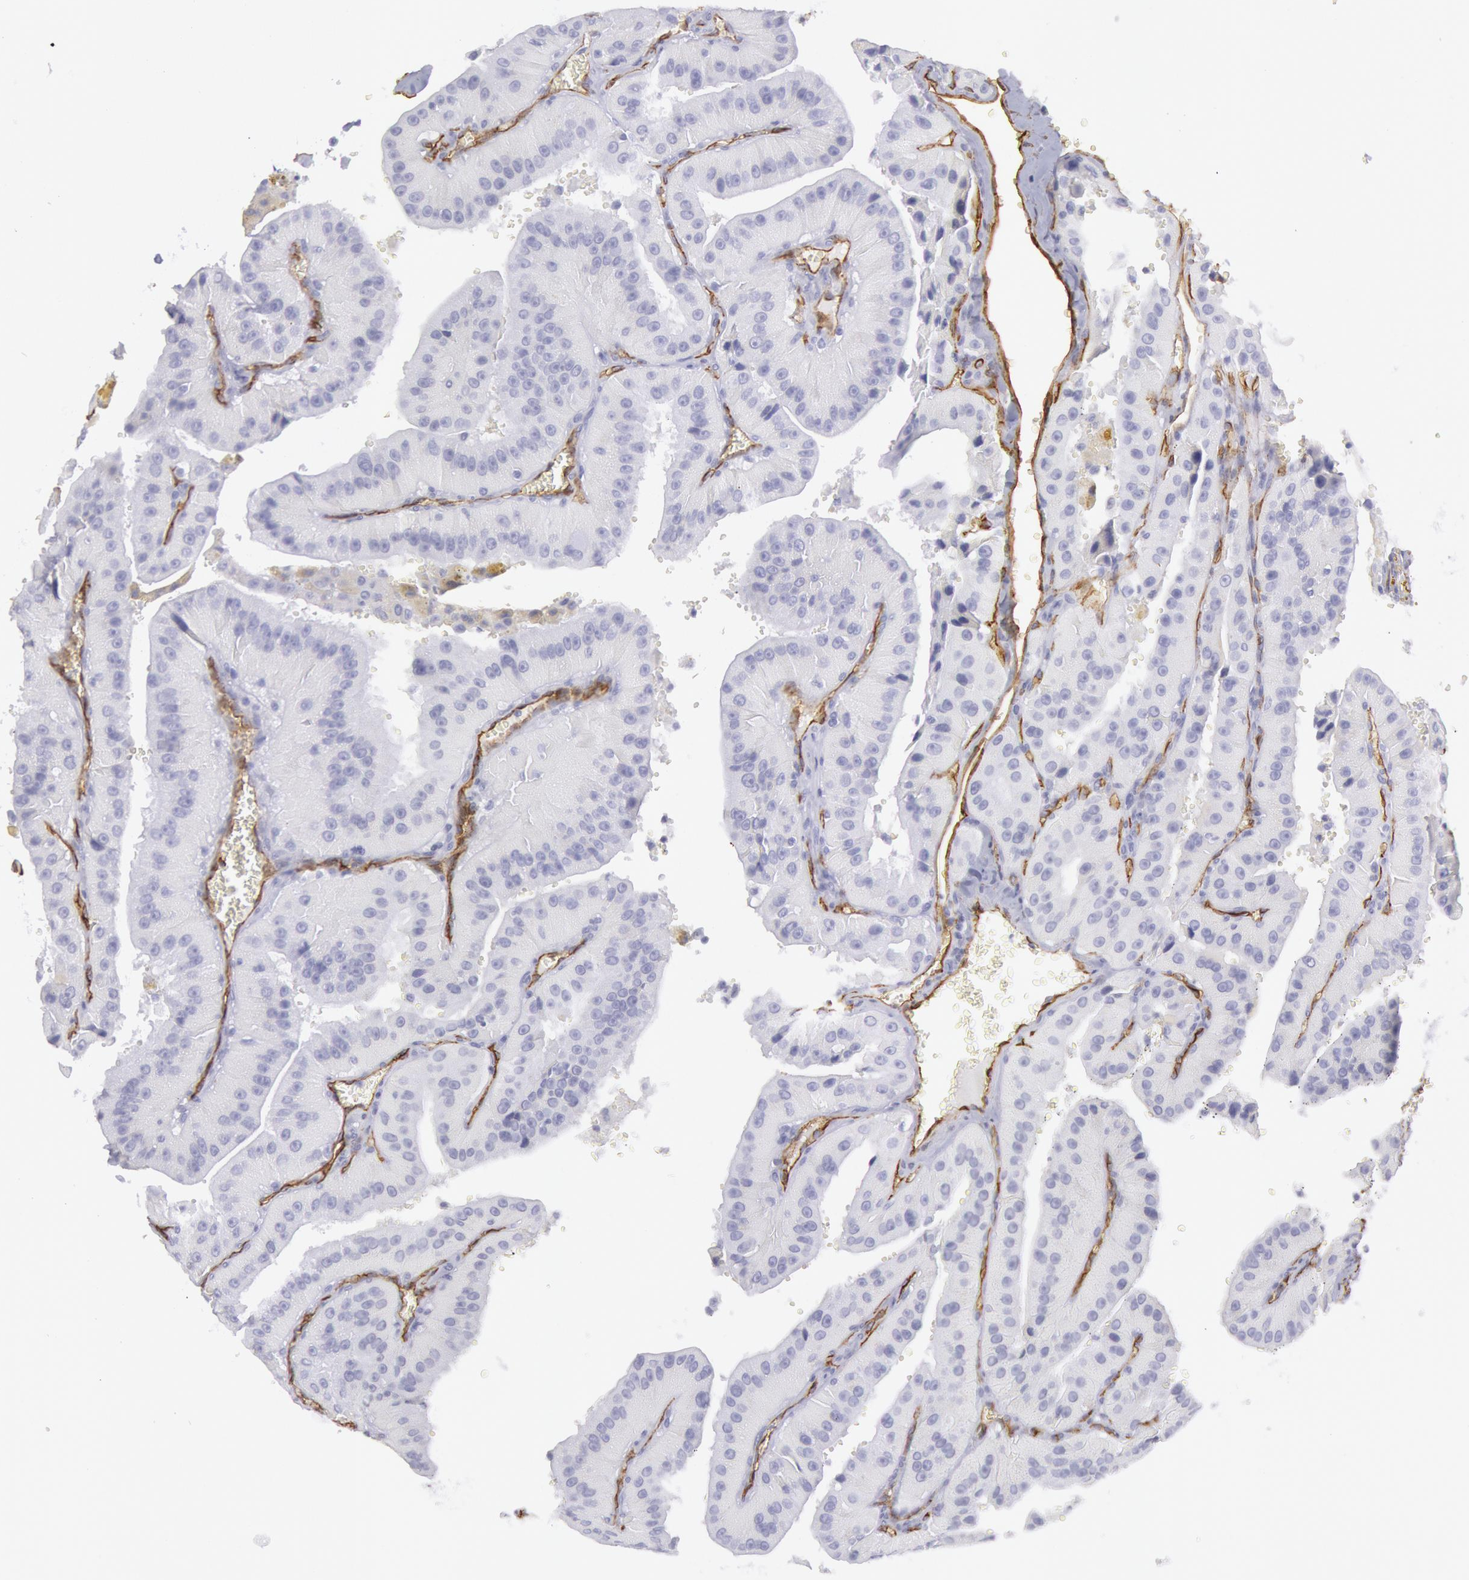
{"staining": {"intensity": "negative", "quantity": "none", "location": "none"}, "tissue": "thyroid cancer", "cell_type": "Tumor cells", "image_type": "cancer", "snomed": [{"axis": "morphology", "description": "Carcinoma, NOS"}, {"axis": "topography", "description": "Thyroid gland"}], "caption": "Immunohistochemical staining of thyroid carcinoma demonstrates no significant staining in tumor cells.", "gene": "CDH13", "patient": {"sex": "male", "age": 76}}